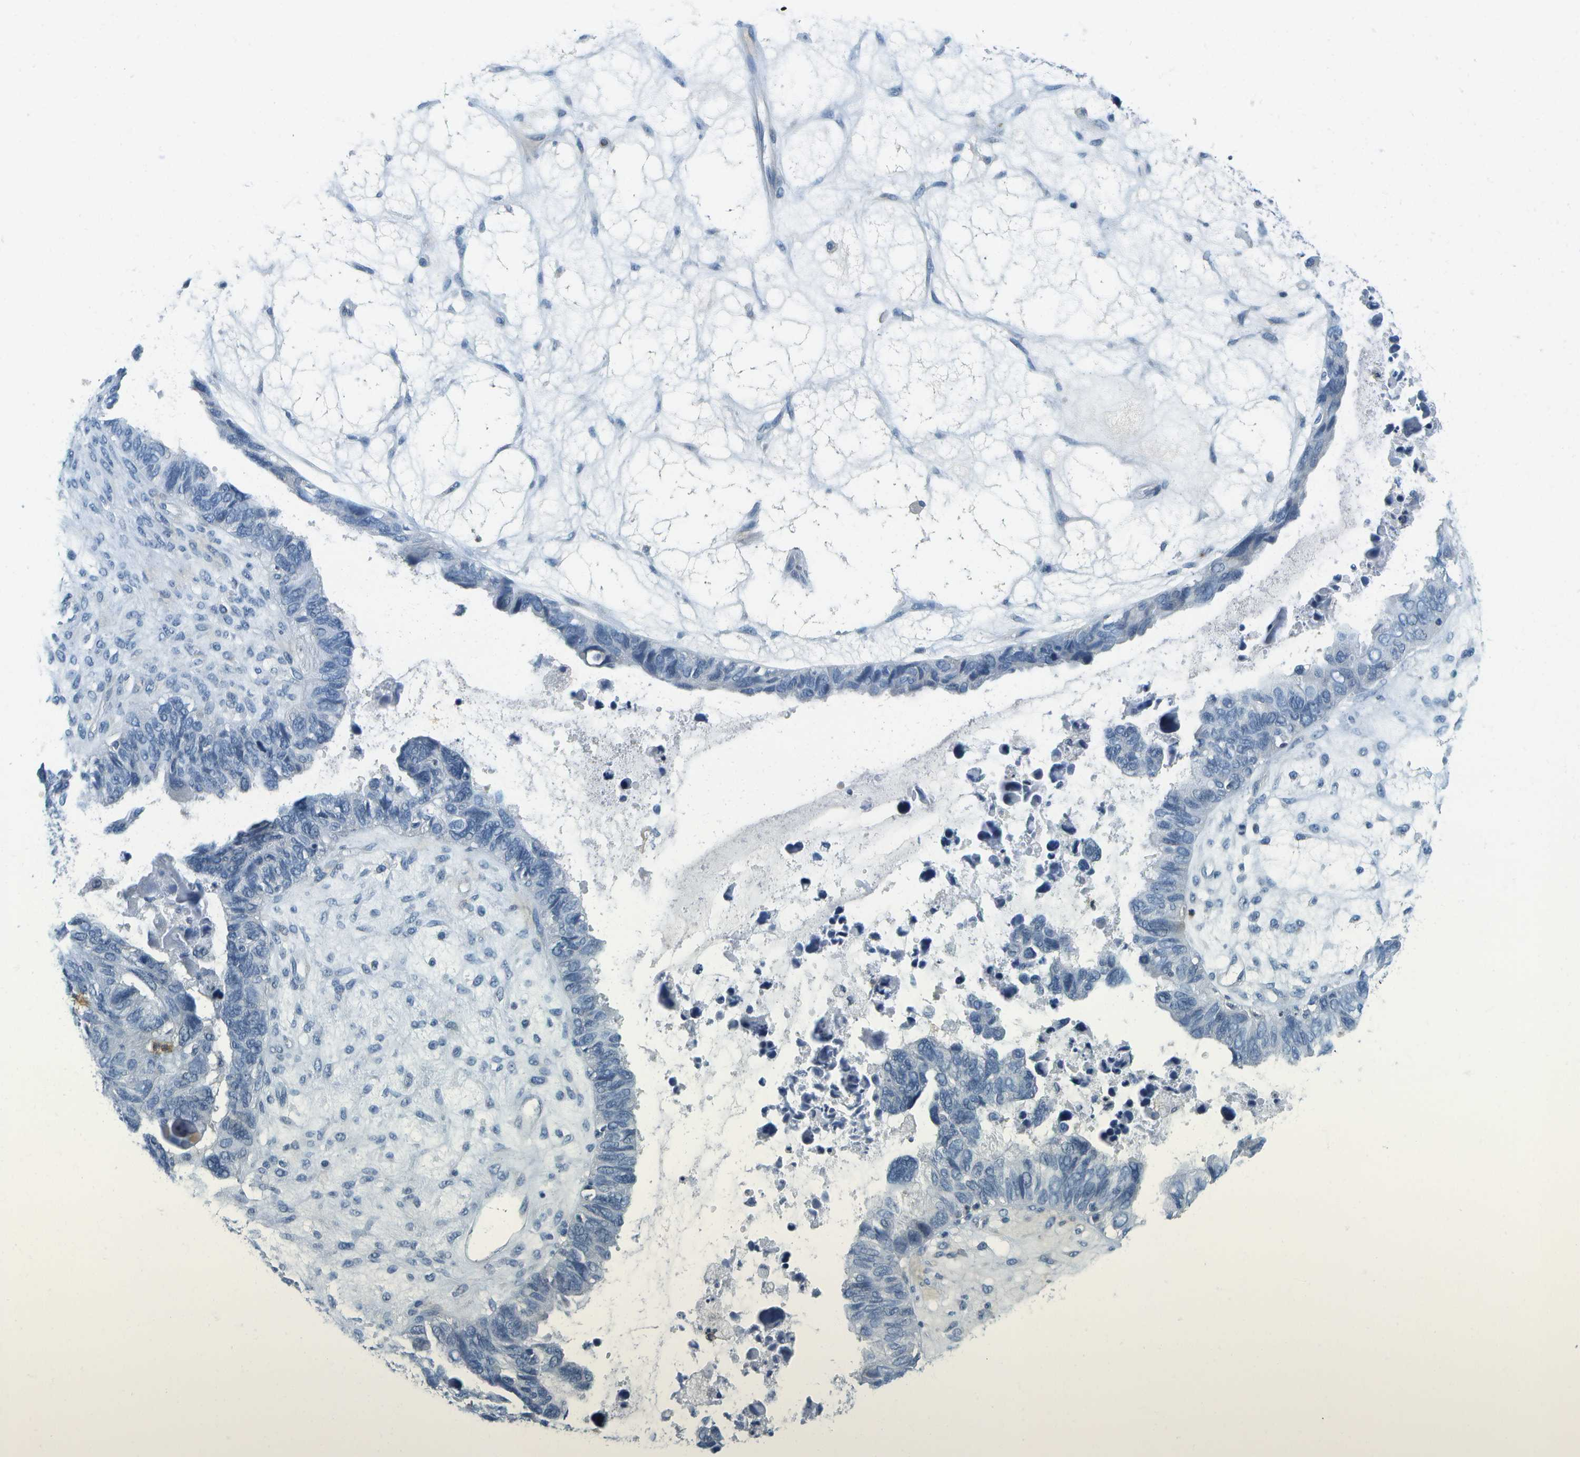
{"staining": {"intensity": "negative", "quantity": "none", "location": "none"}, "tissue": "ovarian cancer", "cell_type": "Tumor cells", "image_type": "cancer", "snomed": [{"axis": "morphology", "description": "Cystadenocarcinoma, serous, NOS"}, {"axis": "topography", "description": "Ovary"}], "caption": "Immunohistochemical staining of human ovarian serous cystadenocarcinoma displays no significant staining in tumor cells.", "gene": "RASGRP2", "patient": {"sex": "female", "age": 79}}